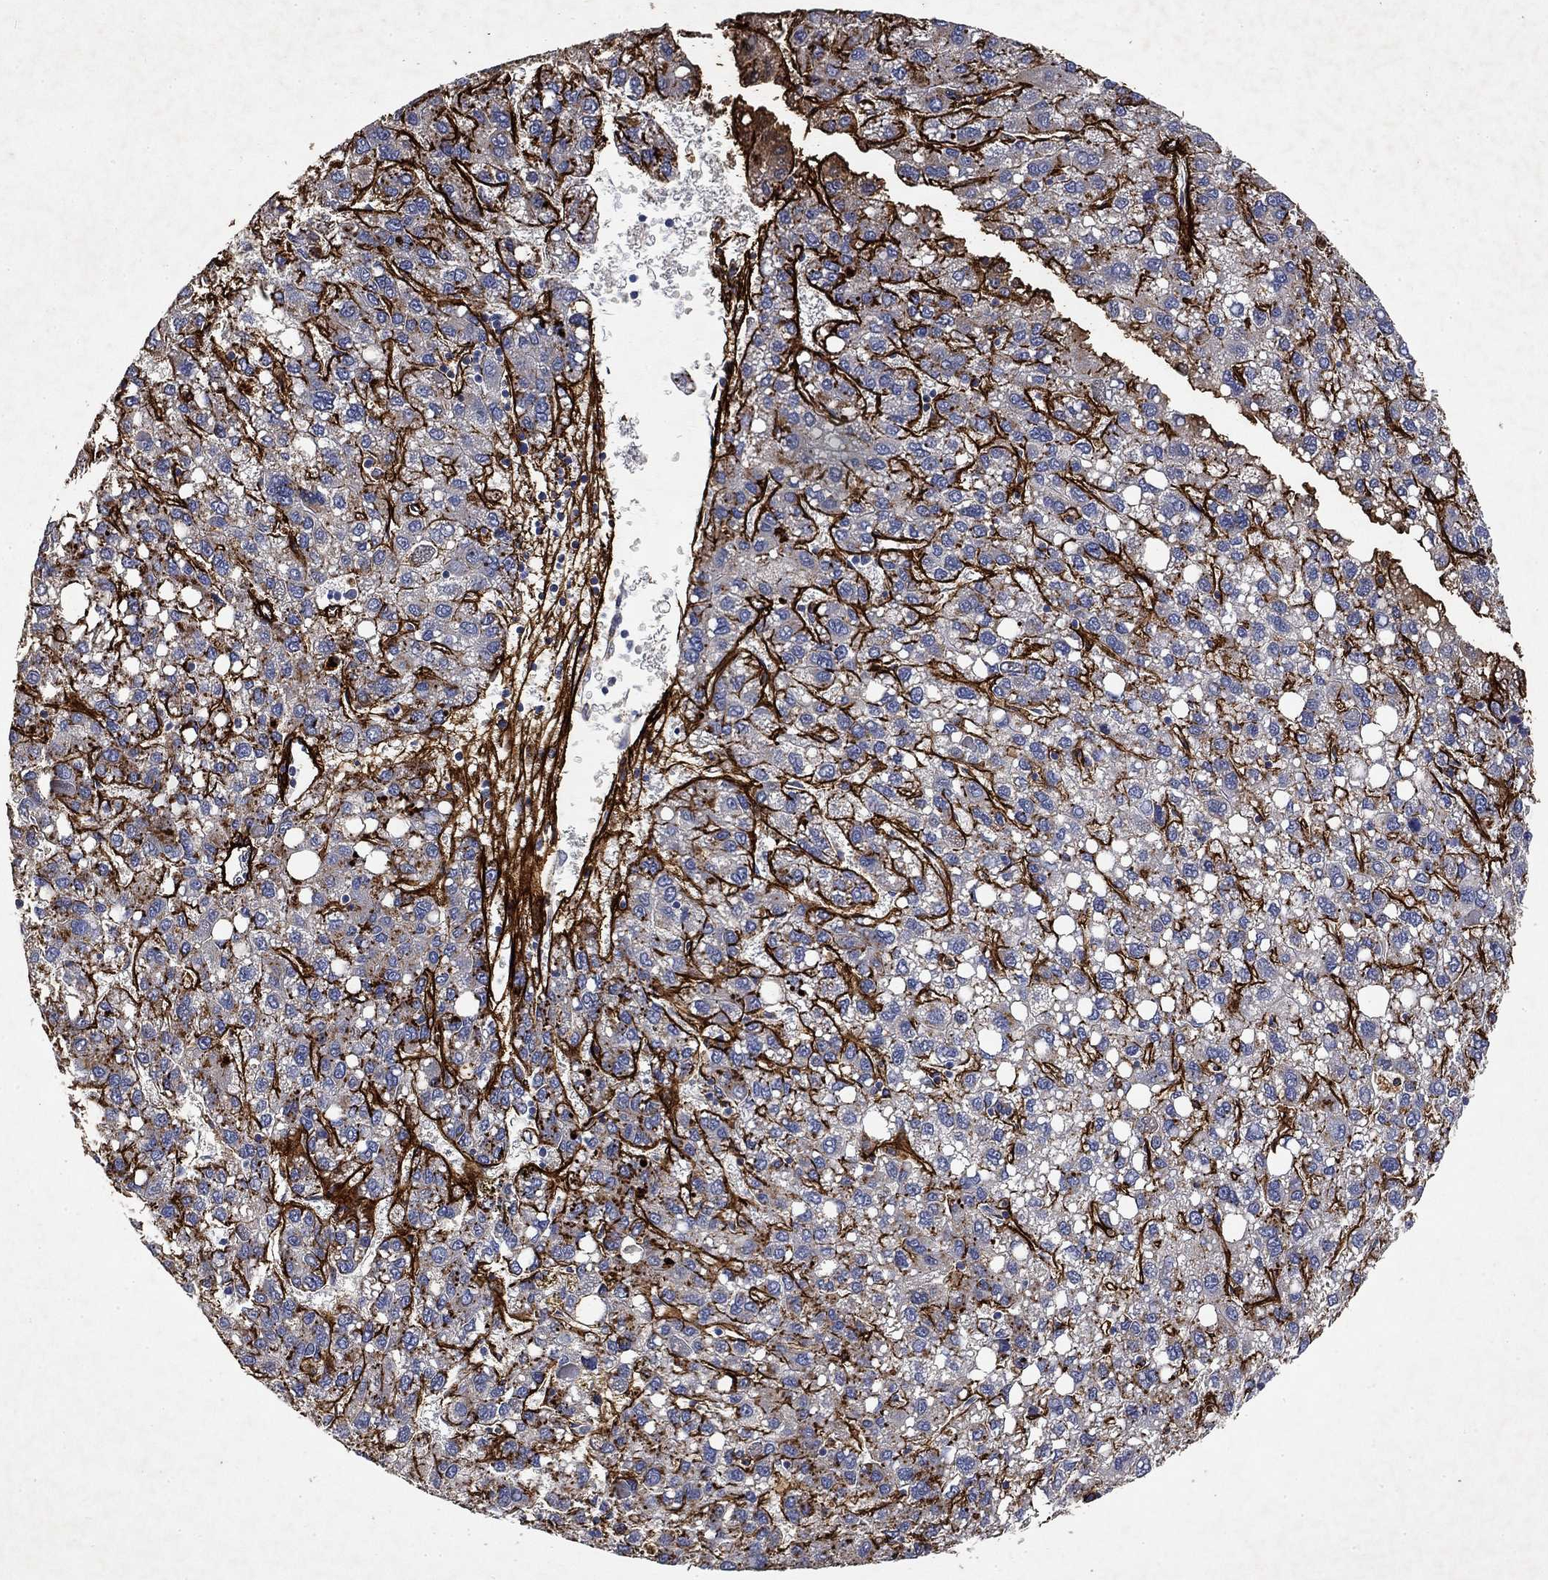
{"staining": {"intensity": "negative", "quantity": "none", "location": "none"}, "tissue": "liver cancer", "cell_type": "Tumor cells", "image_type": "cancer", "snomed": [{"axis": "morphology", "description": "Carcinoma, Hepatocellular, NOS"}, {"axis": "topography", "description": "Liver"}], "caption": "Image shows no protein expression in tumor cells of hepatocellular carcinoma (liver) tissue.", "gene": "COL4A2", "patient": {"sex": "female", "age": 82}}